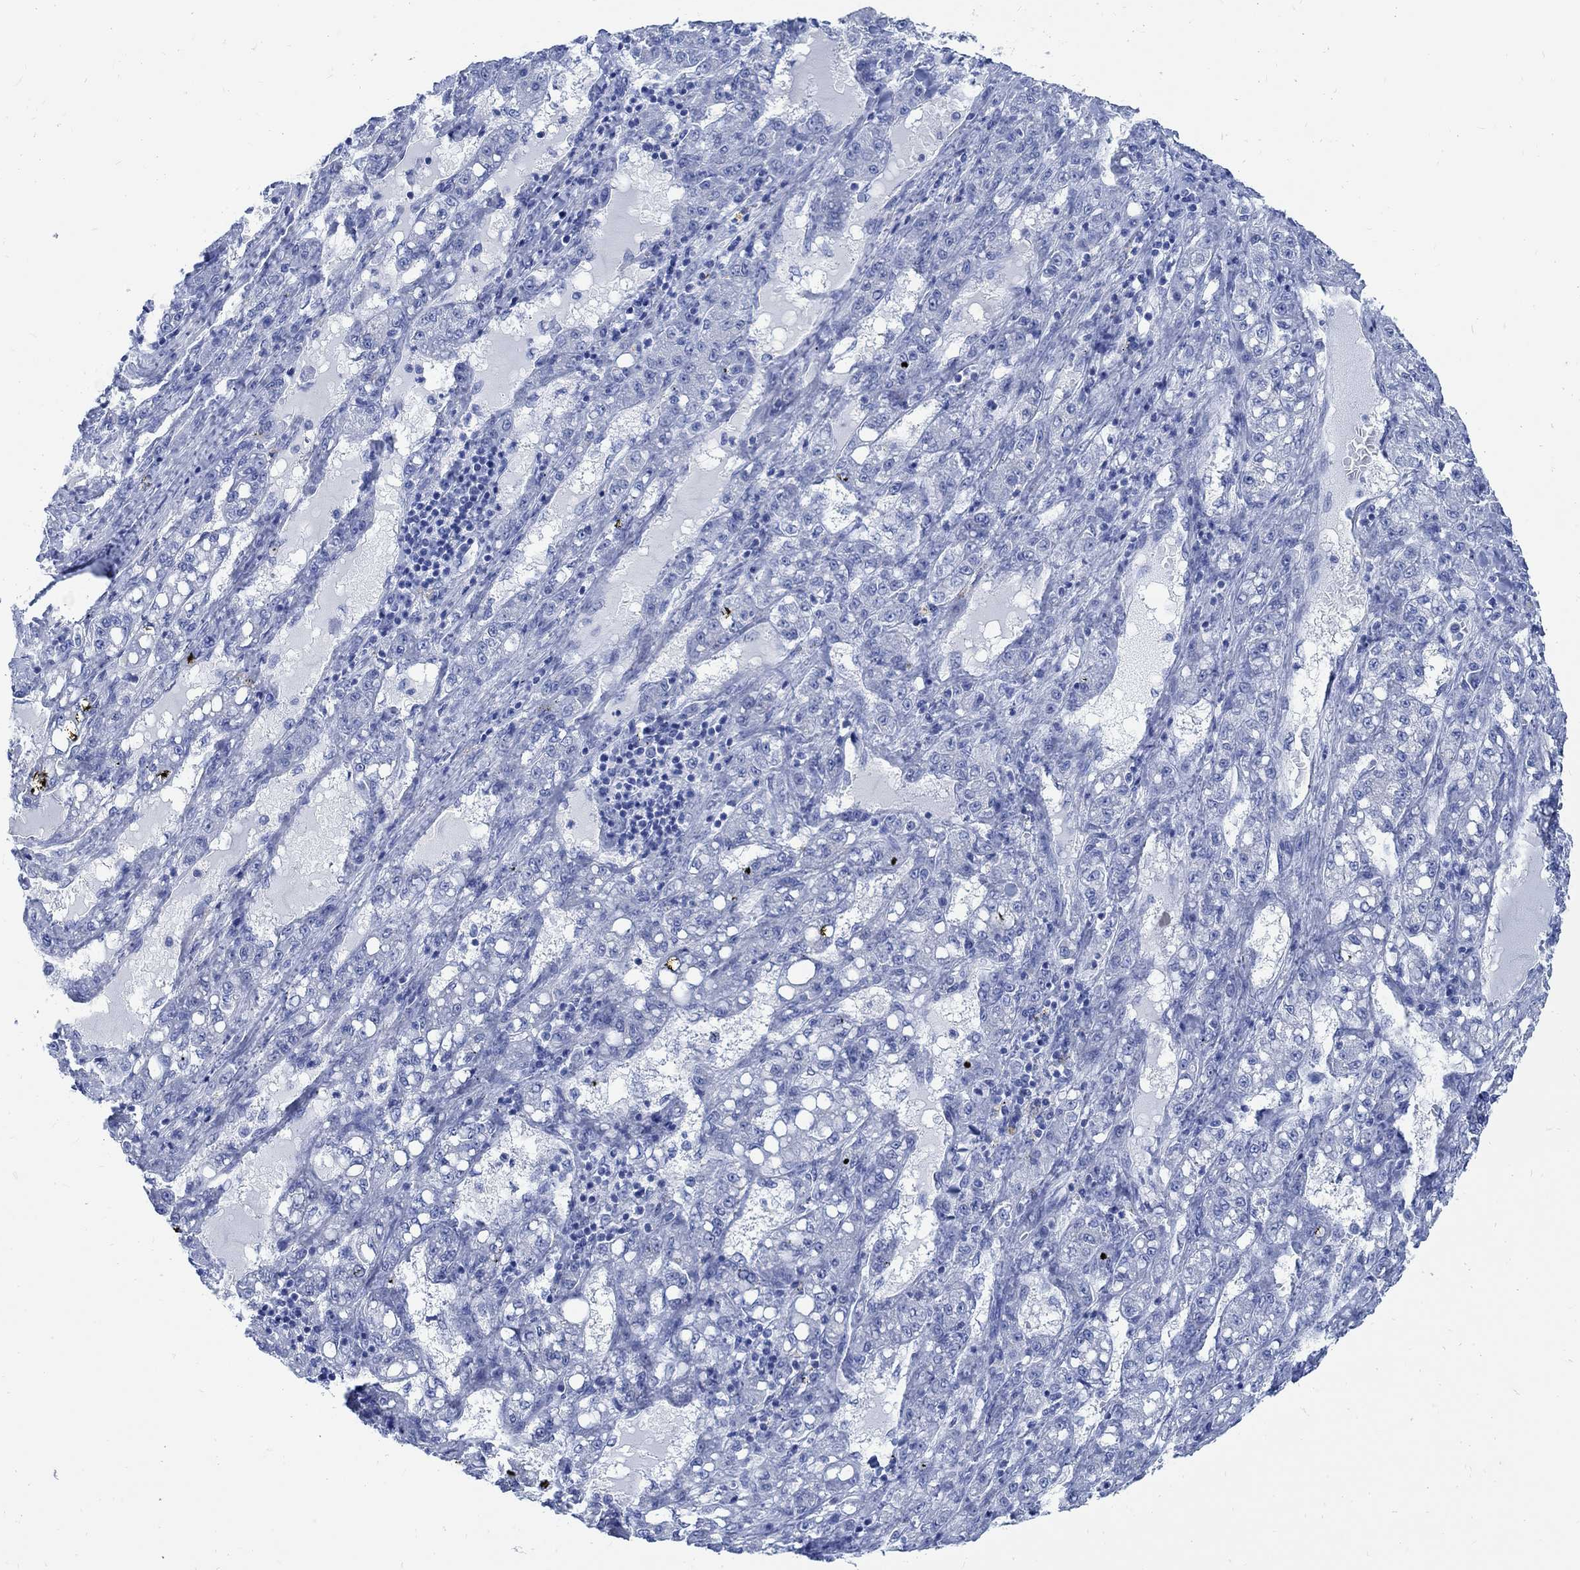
{"staining": {"intensity": "negative", "quantity": "none", "location": "none"}, "tissue": "liver cancer", "cell_type": "Tumor cells", "image_type": "cancer", "snomed": [{"axis": "morphology", "description": "Carcinoma, Hepatocellular, NOS"}, {"axis": "topography", "description": "Liver"}], "caption": "Tumor cells show no significant positivity in hepatocellular carcinoma (liver).", "gene": "CAMK2N1", "patient": {"sex": "female", "age": 65}}